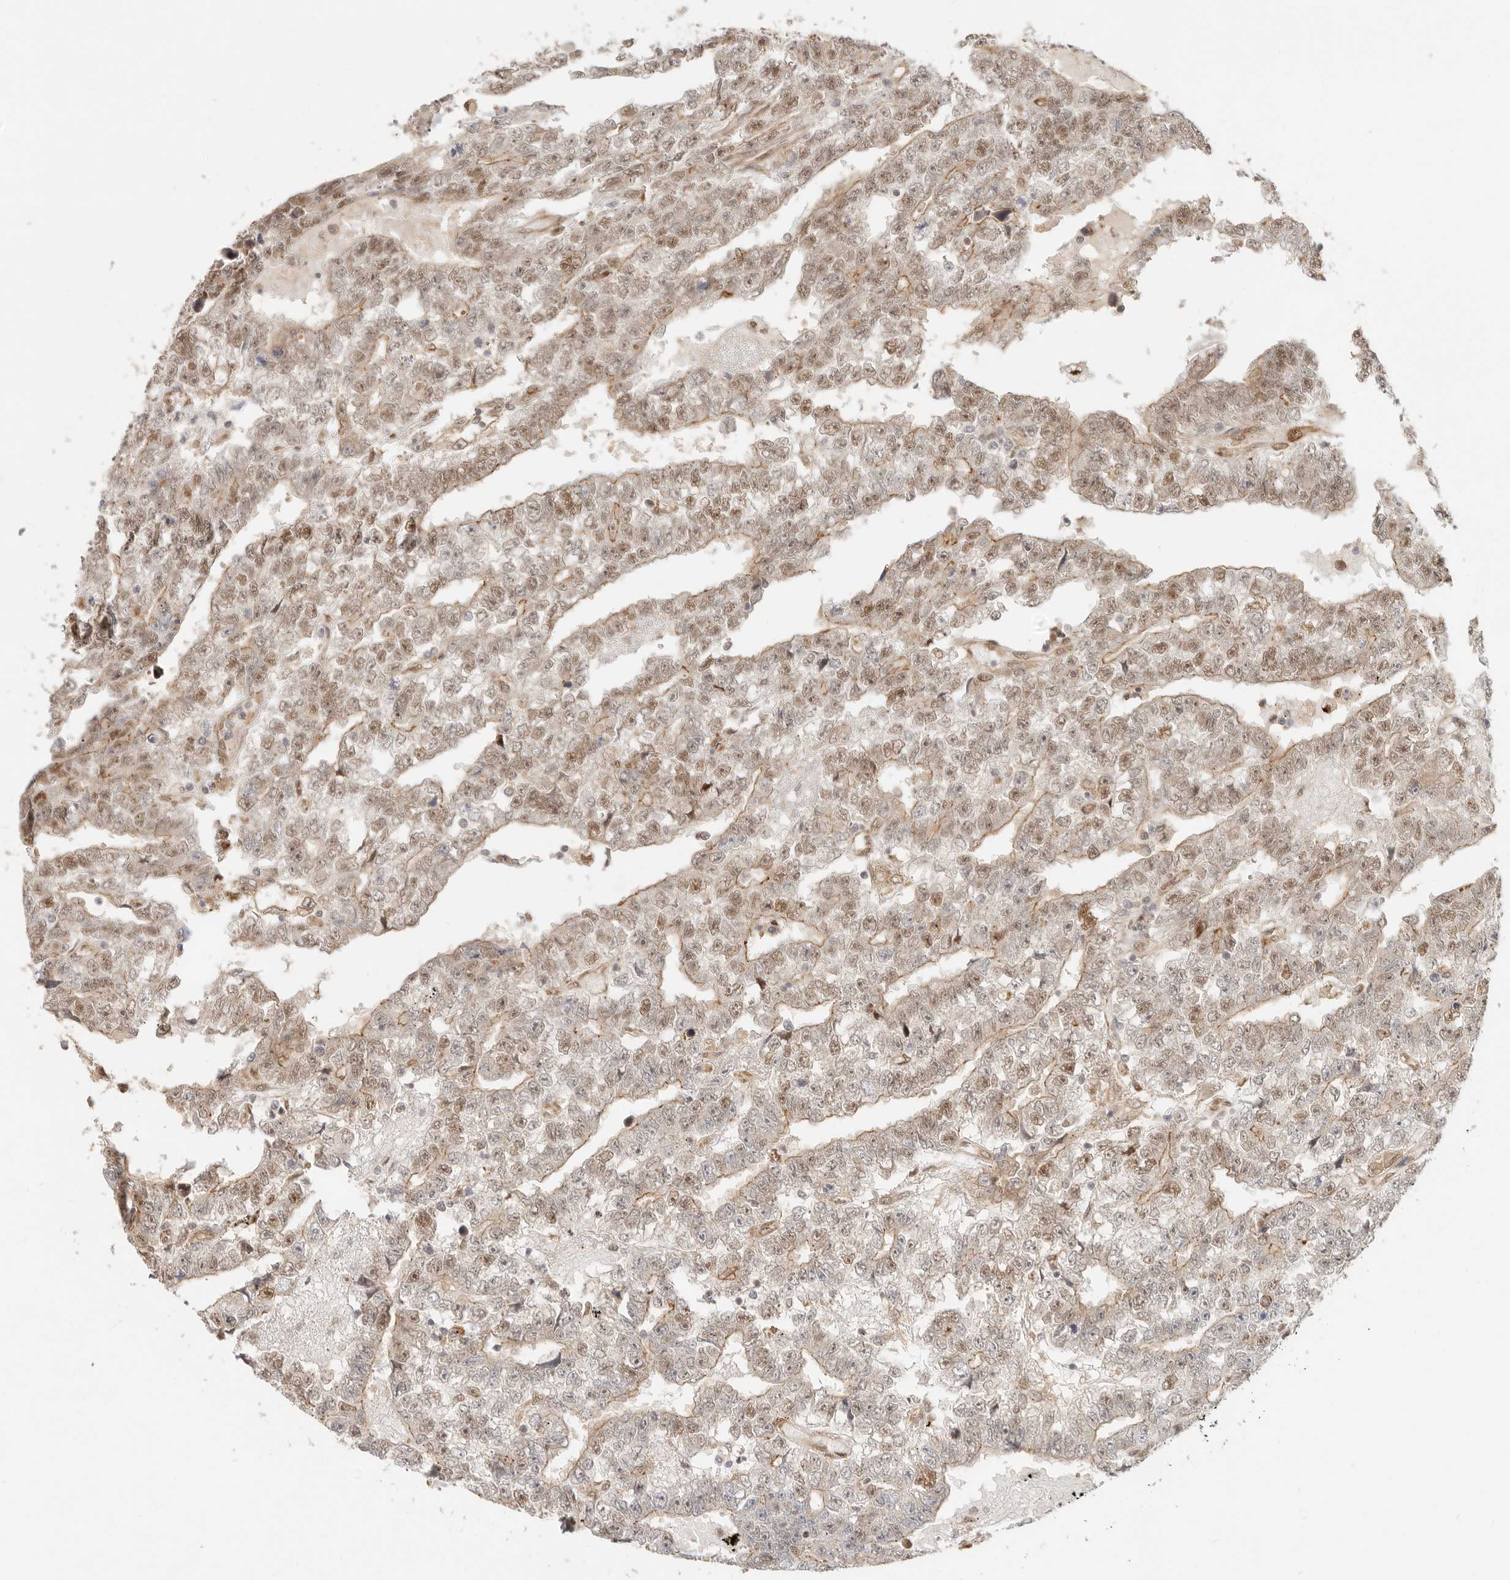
{"staining": {"intensity": "weak", "quantity": "25%-75%", "location": "cytoplasmic/membranous,nuclear"}, "tissue": "testis cancer", "cell_type": "Tumor cells", "image_type": "cancer", "snomed": [{"axis": "morphology", "description": "Carcinoma, Embryonal, NOS"}, {"axis": "topography", "description": "Testis"}], "caption": "Testis cancer was stained to show a protein in brown. There is low levels of weak cytoplasmic/membranous and nuclear positivity in approximately 25%-75% of tumor cells.", "gene": "TUFT1", "patient": {"sex": "male", "age": 25}}